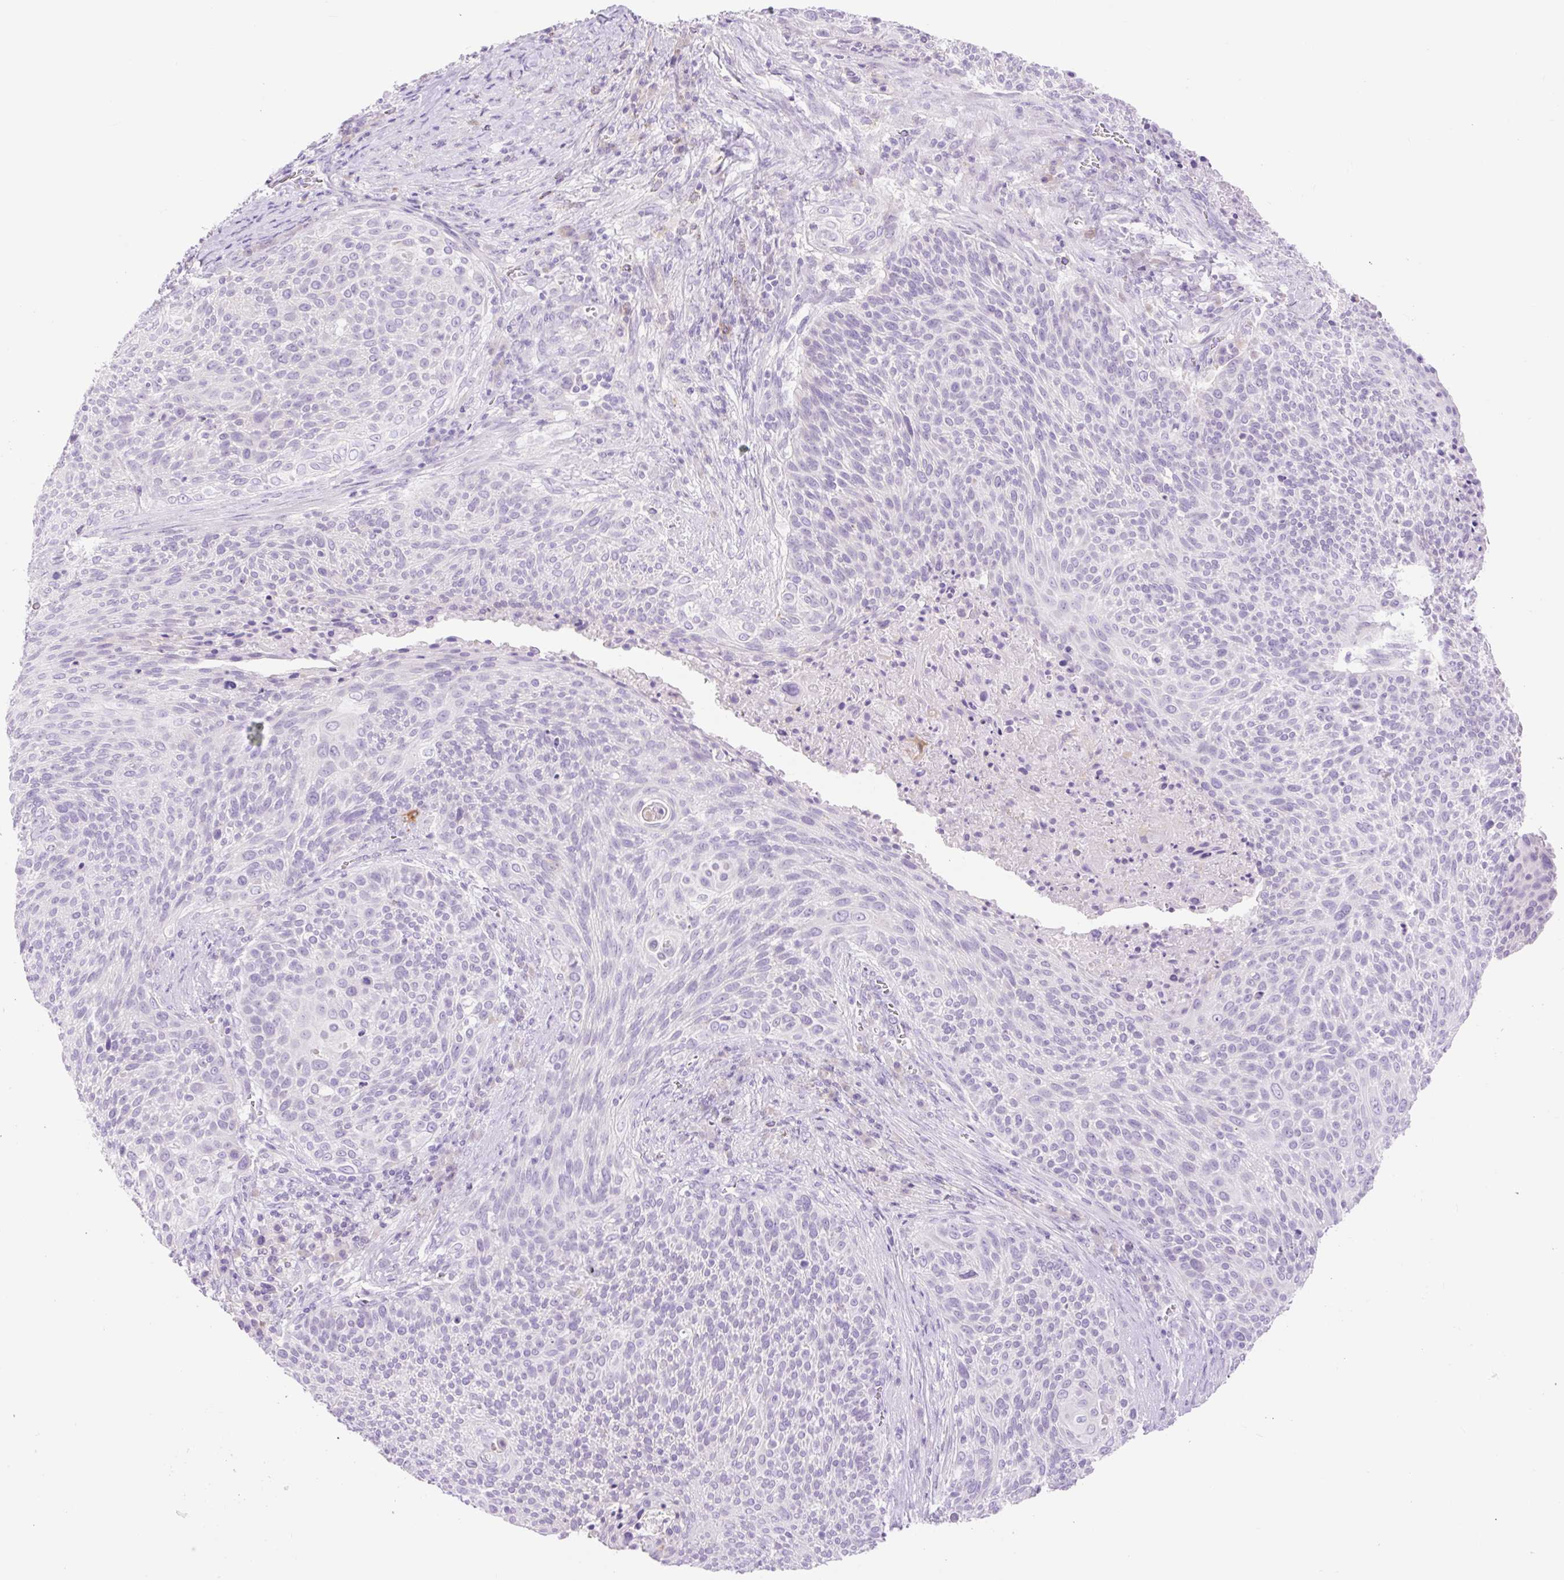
{"staining": {"intensity": "negative", "quantity": "none", "location": "none"}, "tissue": "cervical cancer", "cell_type": "Tumor cells", "image_type": "cancer", "snomed": [{"axis": "morphology", "description": "Squamous cell carcinoma, NOS"}, {"axis": "topography", "description": "Cervix"}], "caption": "A photomicrograph of human cervical cancer (squamous cell carcinoma) is negative for staining in tumor cells.", "gene": "SLC25A40", "patient": {"sex": "female", "age": 31}}